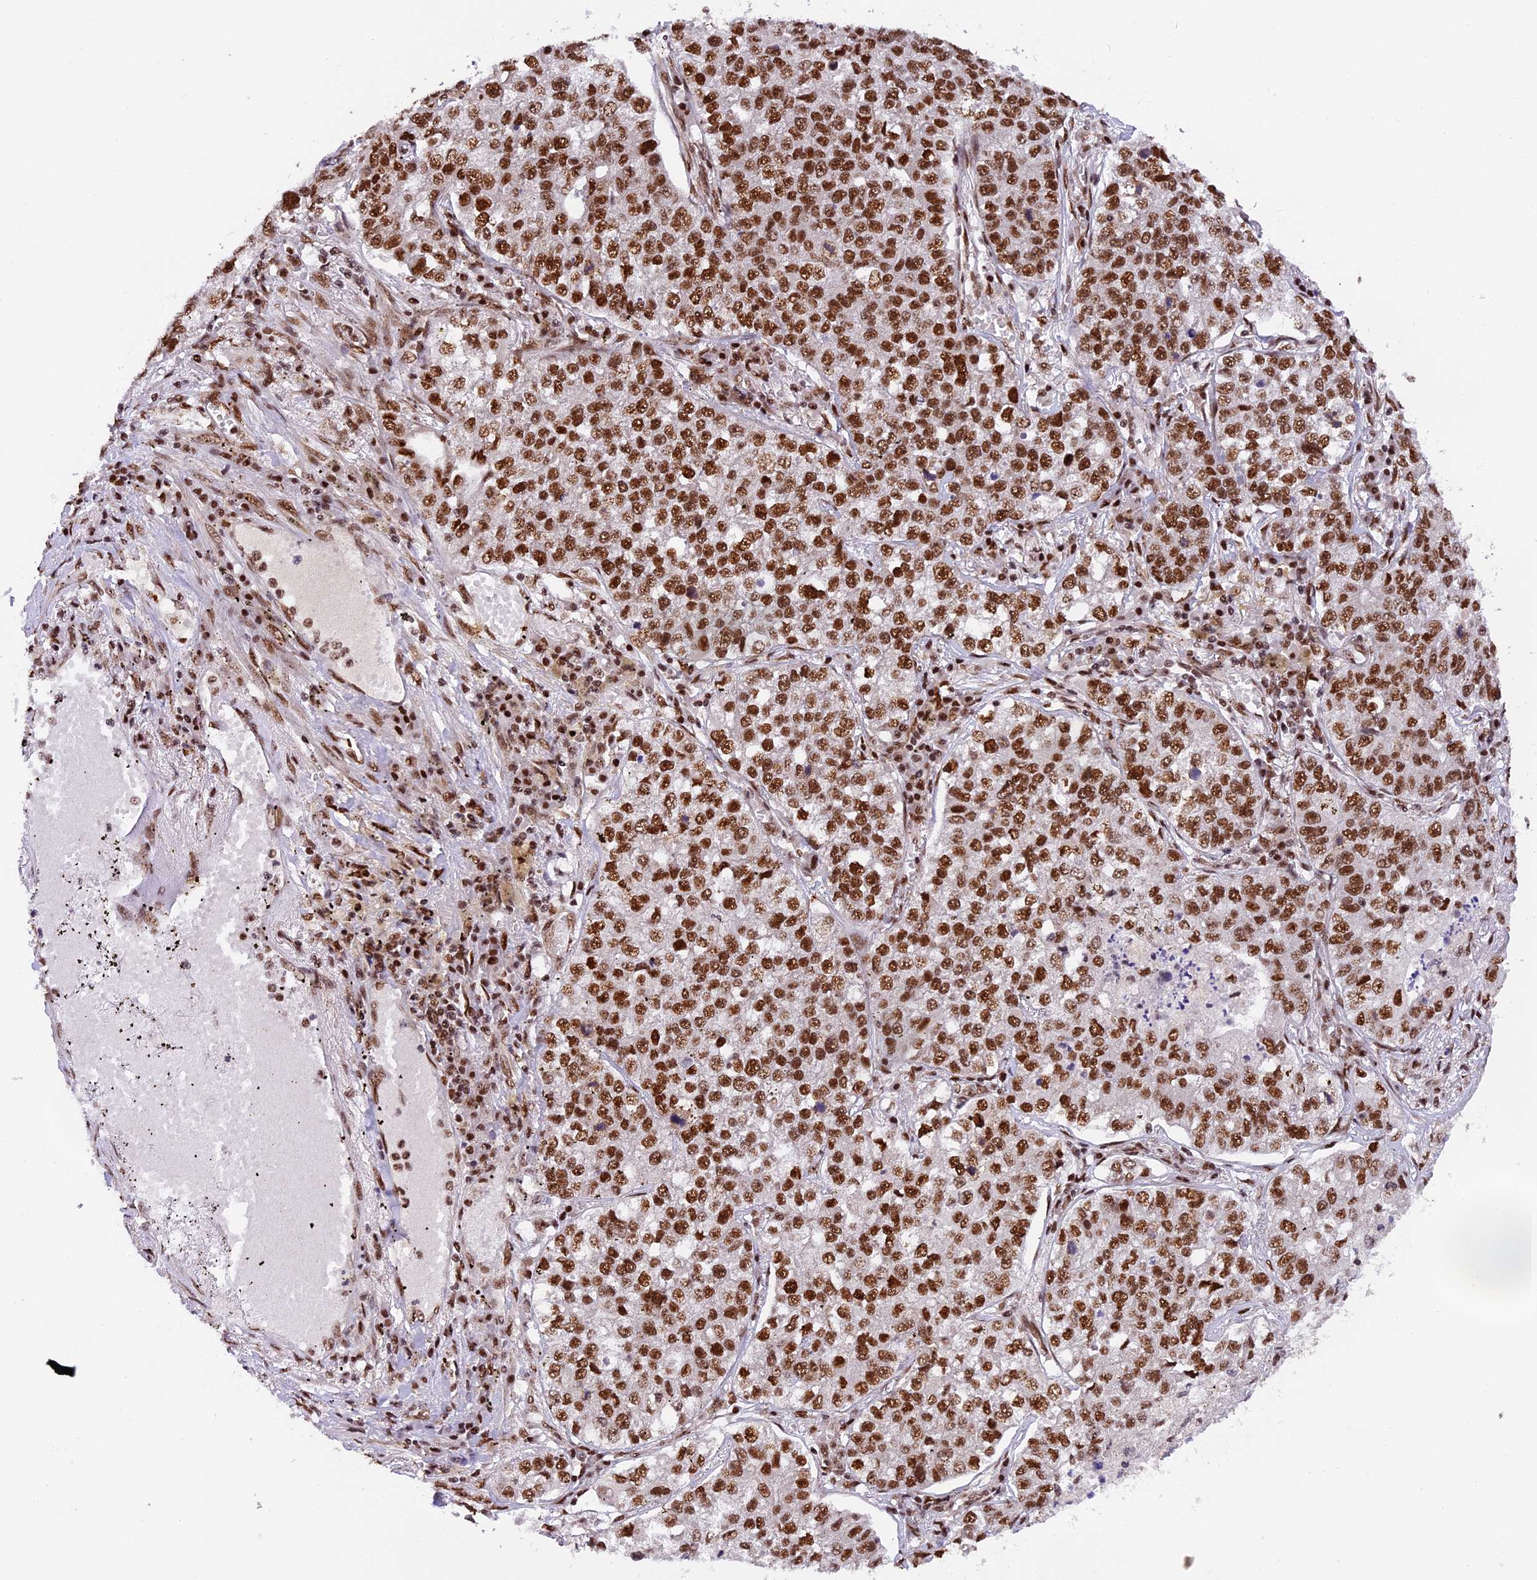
{"staining": {"intensity": "strong", "quantity": ">75%", "location": "nuclear"}, "tissue": "lung cancer", "cell_type": "Tumor cells", "image_type": "cancer", "snomed": [{"axis": "morphology", "description": "Adenocarcinoma, NOS"}, {"axis": "topography", "description": "Lung"}], "caption": "This is a histology image of immunohistochemistry staining of adenocarcinoma (lung), which shows strong positivity in the nuclear of tumor cells.", "gene": "RAMAC", "patient": {"sex": "male", "age": 49}}